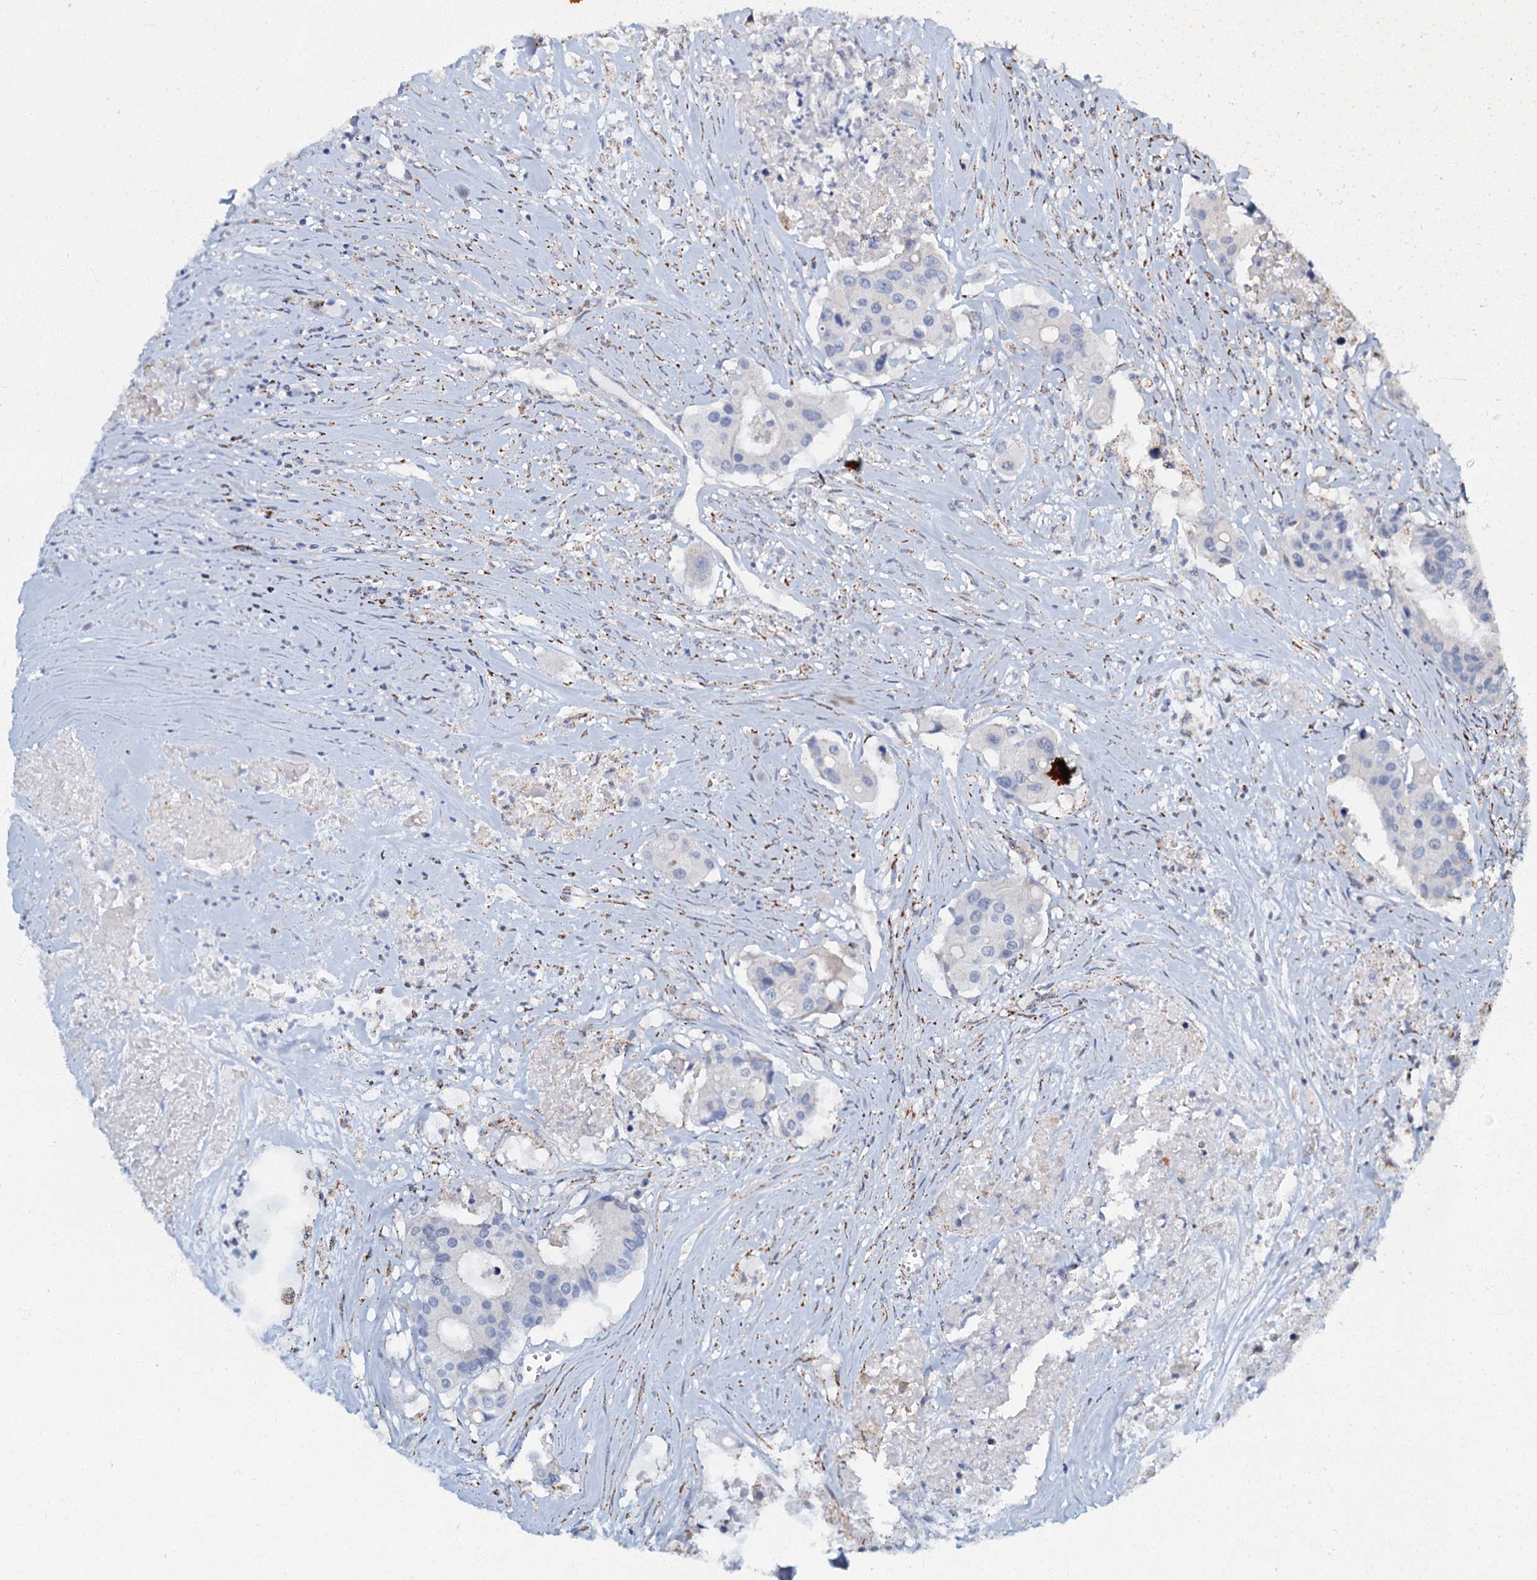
{"staining": {"intensity": "negative", "quantity": "none", "location": "none"}, "tissue": "colorectal cancer", "cell_type": "Tumor cells", "image_type": "cancer", "snomed": [{"axis": "morphology", "description": "Adenocarcinoma, NOS"}, {"axis": "topography", "description": "Colon"}], "caption": "A micrograph of adenocarcinoma (colorectal) stained for a protein demonstrates no brown staining in tumor cells.", "gene": "OLAH", "patient": {"sex": "male", "age": 77}}